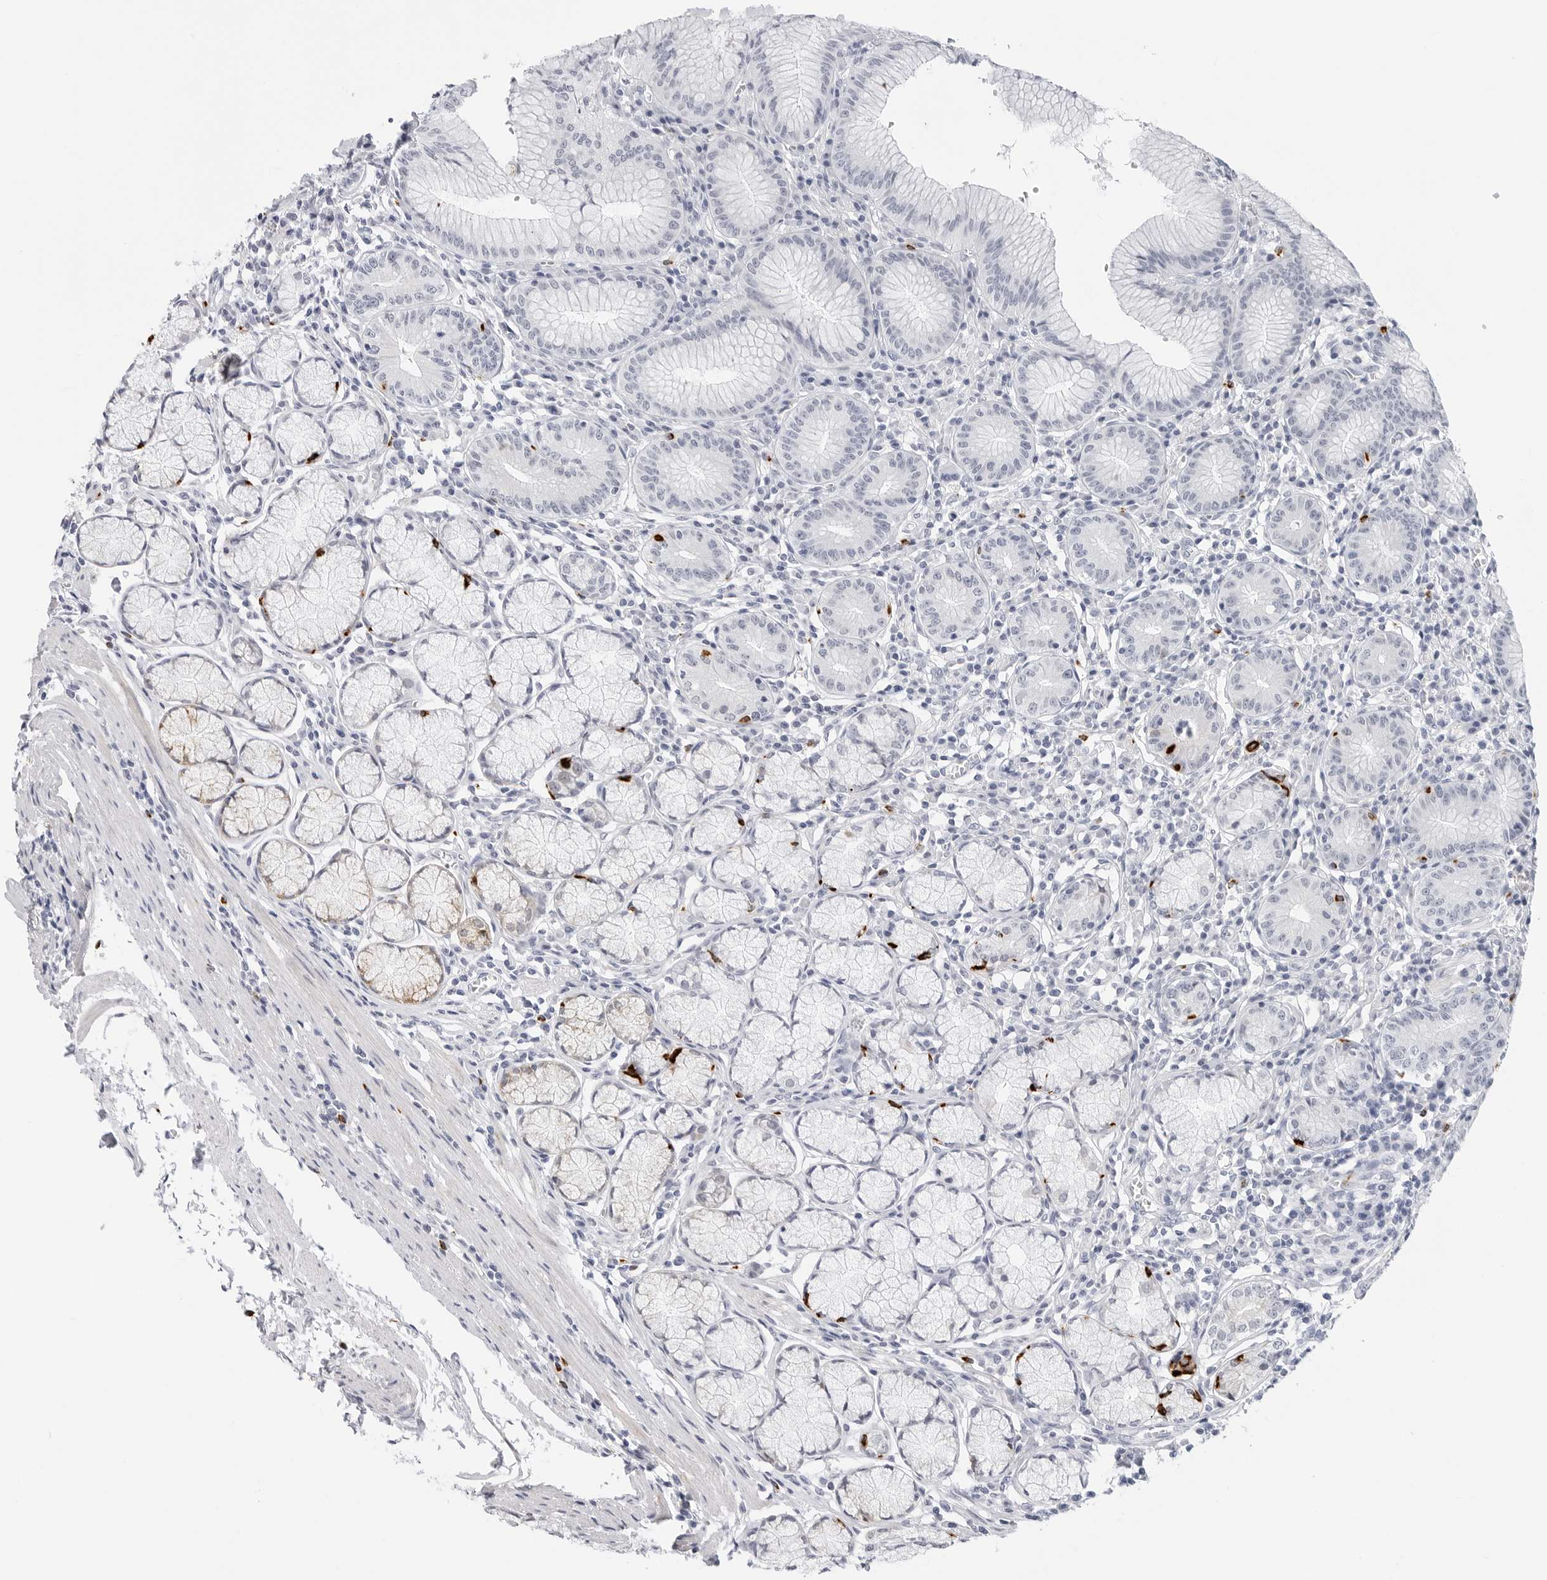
{"staining": {"intensity": "strong", "quantity": "<25%", "location": "cytoplasmic/membranous"}, "tissue": "stomach", "cell_type": "Glandular cells", "image_type": "normal", "snomed": [{"axis": "morphology", "description": "Normal tissue, NOS"}, {"axis": "topography", "description": "Stomach"}], "caption": "IHC image of unremarkable stomach: stomach stained using IHC reveals medium levels of strong protein expression localized specifically in the cytoplasmic/membranous of glandular cells, appearing as a cytoplasmic/membranous brown color.", "gene": "HSPB7", "patient": {"sex": "male", "age": 55}}